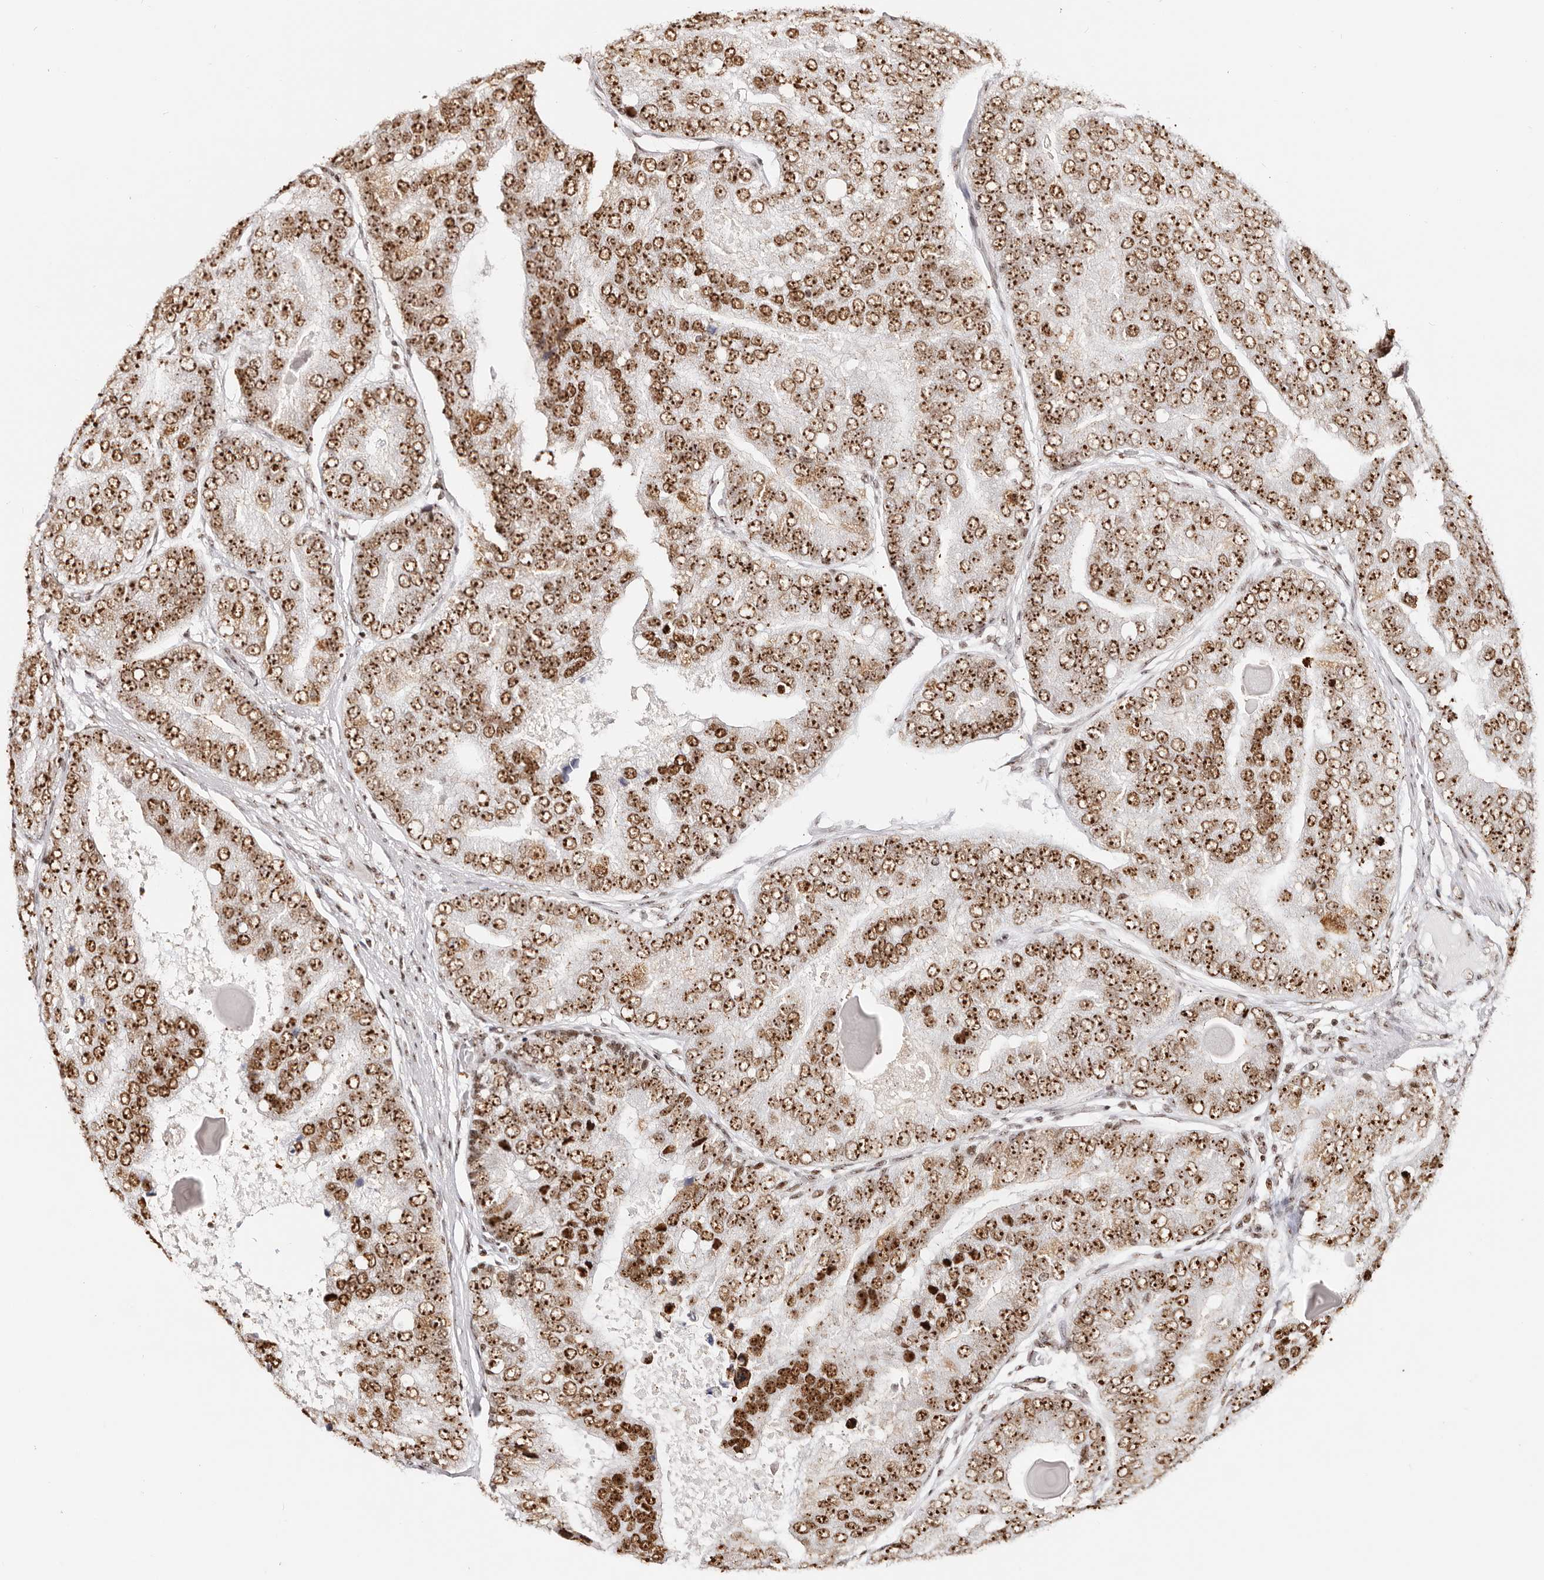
{"staining": {"intensity": "strong", "quantity": ">75%", "location": "nuclear"}, "tissue": "prostate cancer", "cell_type": "Tumor cells", "image_type": "cancer", "snomed": [{"axis": "morphology", "description": "Adenocarcinoma, High grade"}, {"axis": "topography", "description": "Prostate"}], "caption": "Human prostate cancer (high-grade adenocarcinoma) stained for a protein (brown) reveals strong nuclear positive positivity in approximately >75% of tumor cells.", "gene": "IQGAP3", "patient": {"sex": "male", "age": 70}}